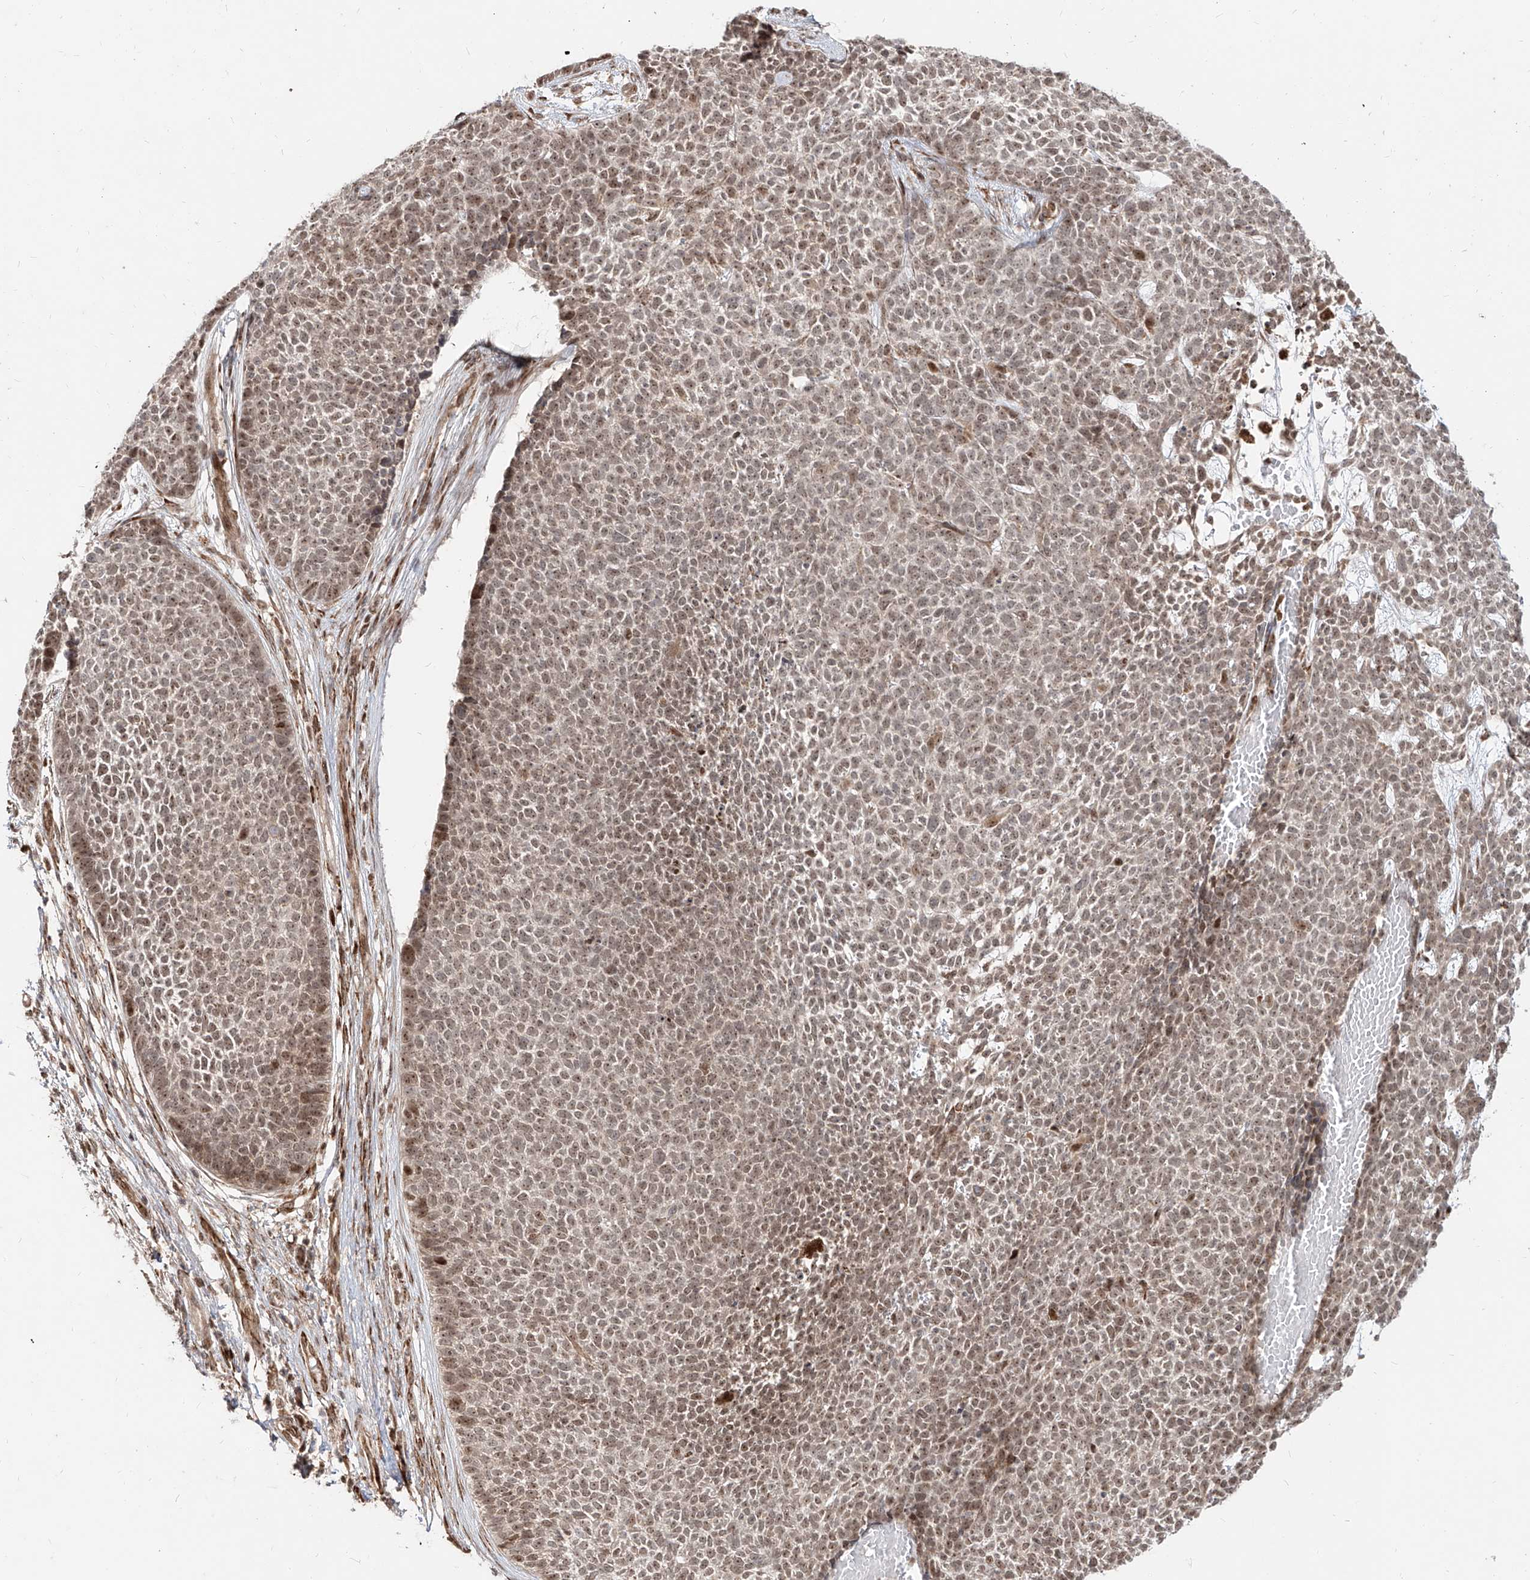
{"staining": {"intensity": "moderate", "quantity": ">75%", "location": "nuclear"}, "tissue": "skin cancer", "cell_type": "Tumor cells", "image_type": "cancer", "snomed": [{"axis": "morphology", "description": "Basal cell carcinoma"}, {"axis": "topography", "description": "Skin"}], "caption": "Protein expression analysis of human skin cancer (basal cell carcinoma) reveals moderate nuclear staining in about >75% of tumor cells.", "gene": "ZNF710", "patient": {"sex": "female", "age": 84}}